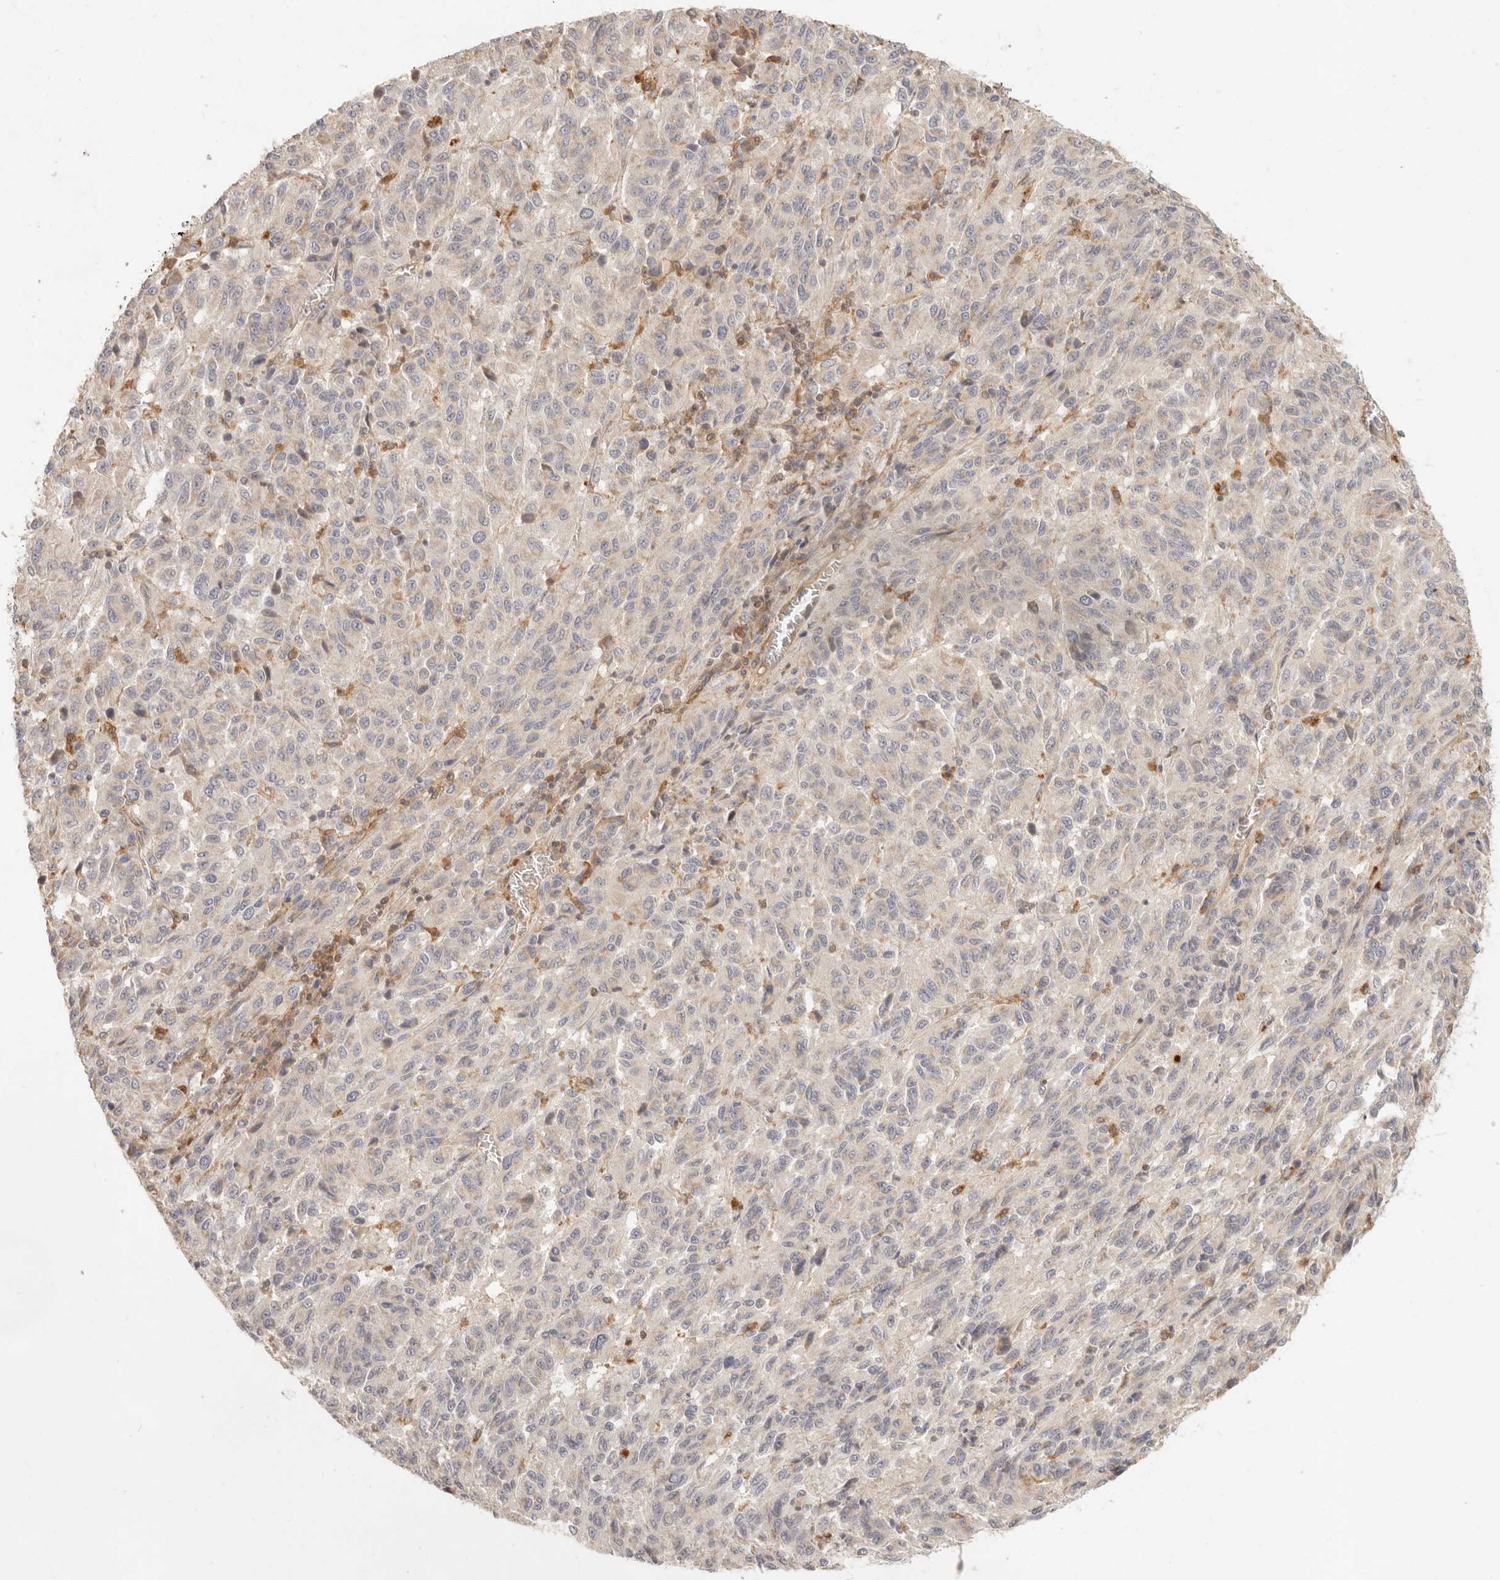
{"staining": {"intensity": "negative", "quantity": "none", "location": "none"}, "tissue": "melanoma", "cell_type": "Tumor cells", "image_type": "cancer", "snomed": [{"axis": "morphology", "description": "Malignant melanoma, Metastatic site"}, {"axis": "topography", "description": "Lung"}], "caption": "An immunohistochemistry image of melanoma is shown. There is no staining in tumor cells of melanoma. (Stains: DAB IHC with hematoxylin counter stain, Microscopy: brightfield microscopy at high magnification).", "gene": "NECAP2", "patient": {"sex": "male", "age": 64}}